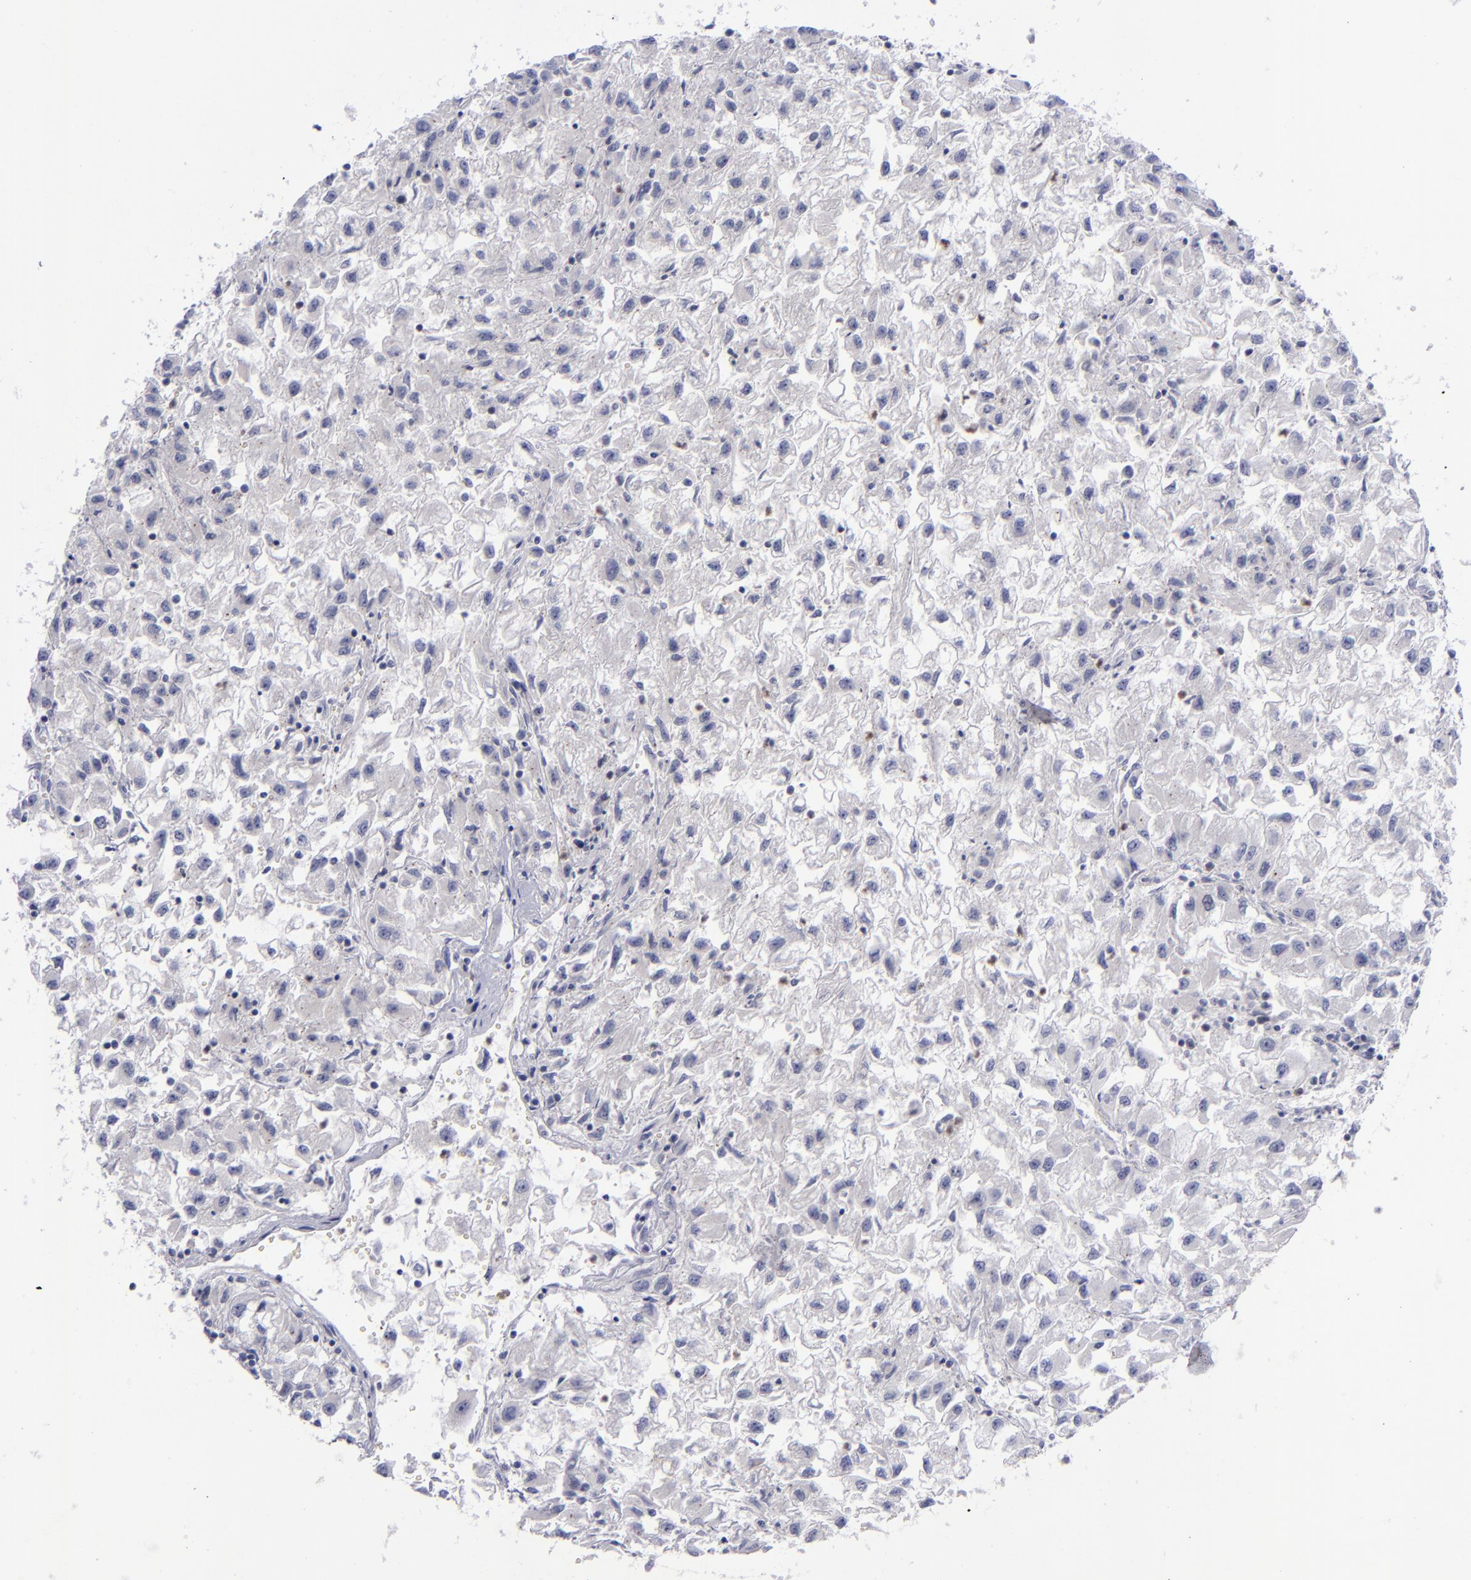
{"staining": {"intensity": "negative", "quantity": "none", "location": "none"}, "tissue": "renal cancer", "cell_type": "Tumor cells", "image_type": "cancer", "snomed": [{"axis": "morphology", "description": "Adenocarcinoma, NOS"}, {"axis": "topography", "description": "Kidney"}], "caption": "This is an immunohistochemistry (IHC) photomicrograph of human renal cancer (adenocarcinoma). There is no staining in tumor cells.", "gene": "AURKA", "patient": {"sex": "male", "age": 59}}